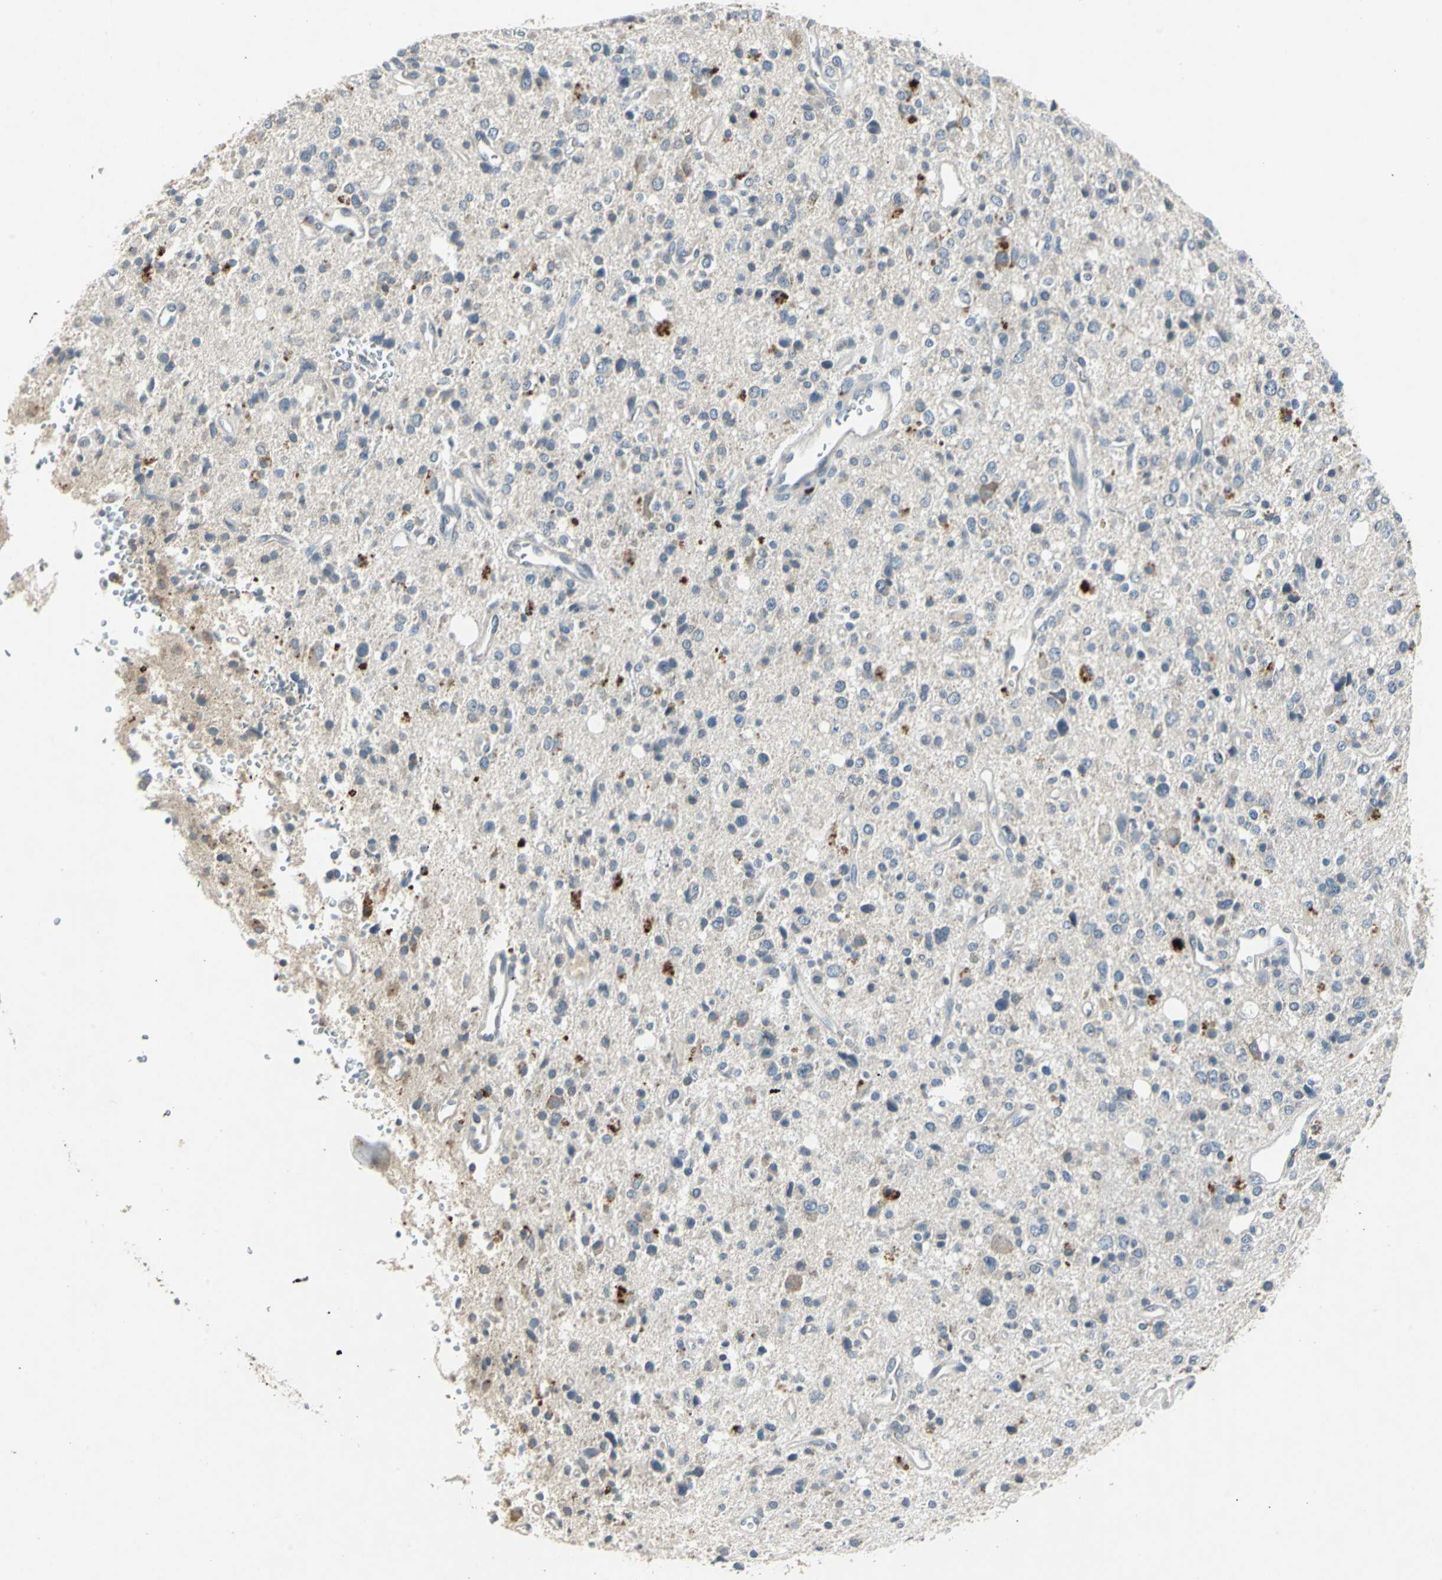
{"staining": {"intensity": "weak", "quantity": "<25%", "location": "cytoplasmic/membranous"}, "tissue": "glioma", "cell_type": "Tumor cells", "image_type": "cancer", "snomed": [{"axis": "morphology", "description": "Glioma, malignant, High grade"}, {"axis": "topography", "description": "Brain"}], "caption": "Photomicrograph shows no significant protein staining in tumor cells of glioma.", "gene": "SLC2A13", "patient": {"sex": "male", "age": 47}}